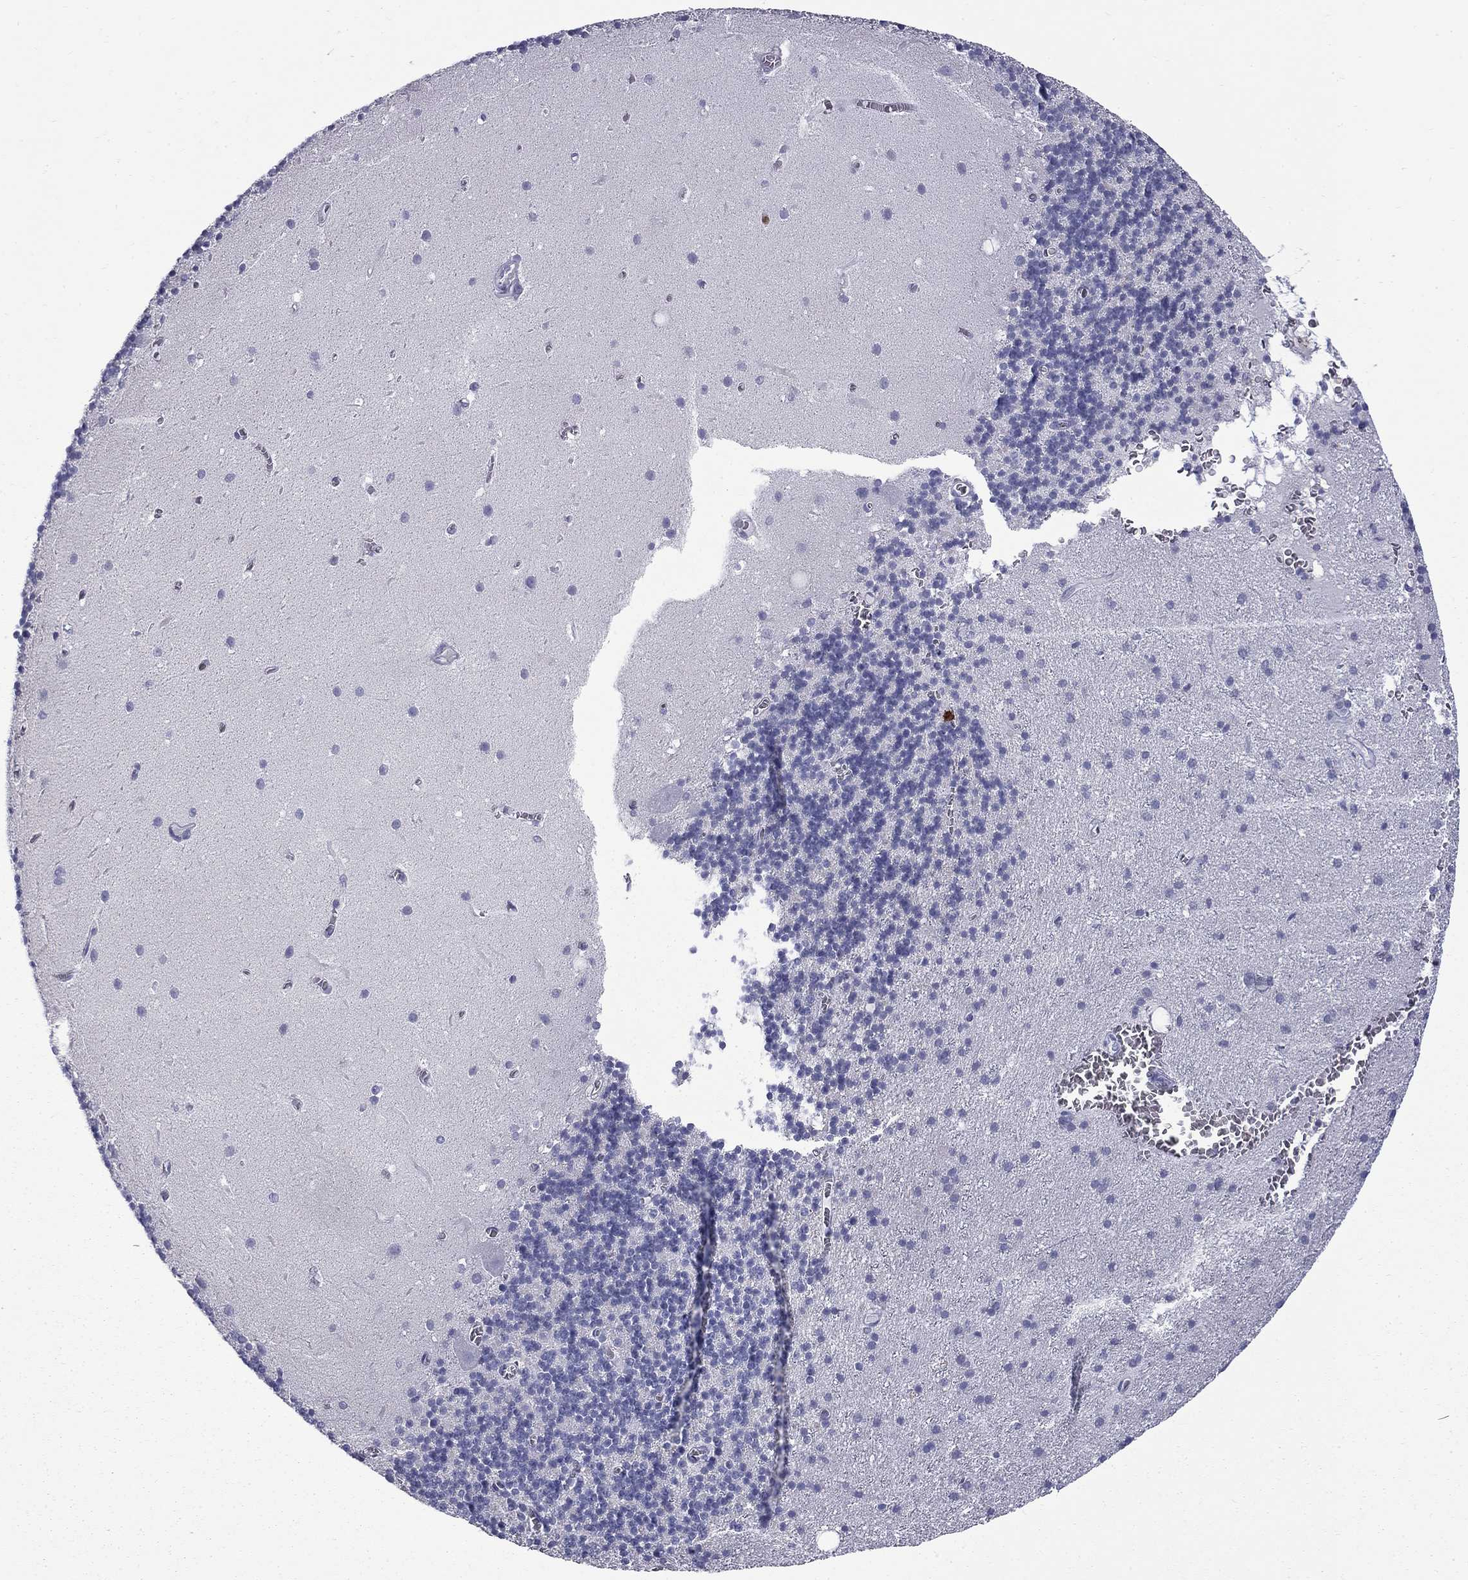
{"staining": {"intensity": "negative", "quantity": "none", "location": "none"}, "tissue": "cerebellum", "cell_type": "Cells in granular layer", "image_type": "normal", "snomed": [{"axis": "morphology", "description": "Normal tissue, NOS"}, {"axis": "topography", "description": "Cerebellum"}], "caption": "Image shows no protein staining in cells in granular layer of normal cerebellum.", "gene": "TRIM29", "patient": {"sex": "male", "age": 70}}